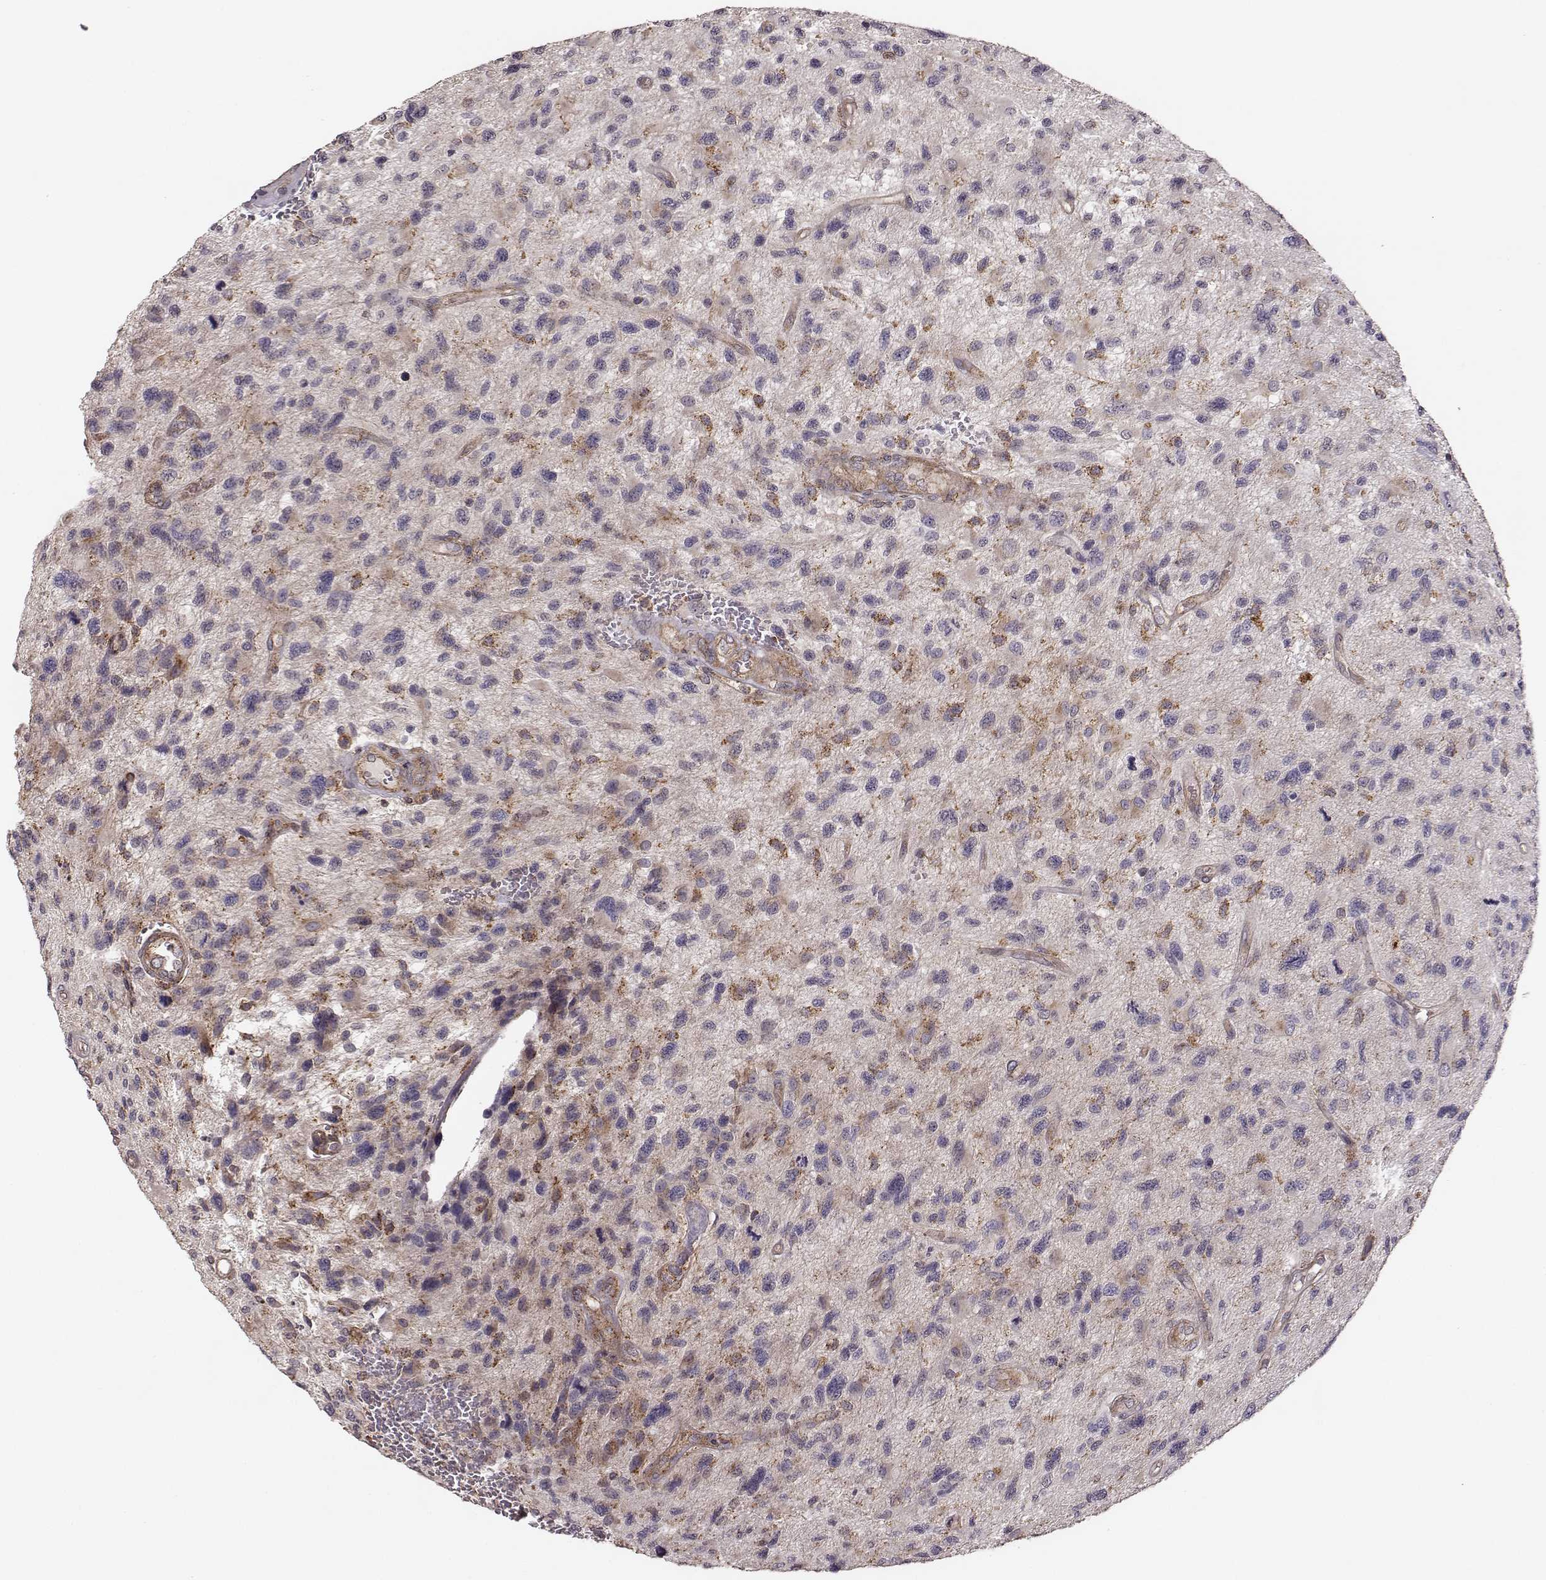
{"staining": {"intensity": "negative", "quantity": "none", "location": "none"}, "tissue": "glioma", "cell_type": "Tumor cells", "image_type": "cancer", "snomed": [{"axis": "morphology", "description": "Glioma, malignant, NOS"}, {"axis": "morphology", "description": "Glioma, malignant, High grade"}, {"axis": "topography", "description": "Brain"}], "caption": "DAB immunohistochemical staining of human malignant glioma (high-grade) displays no significant staining in tumor cells.", "gene": "VPS26A", "patient": {"sex": "female", "age": 71}}